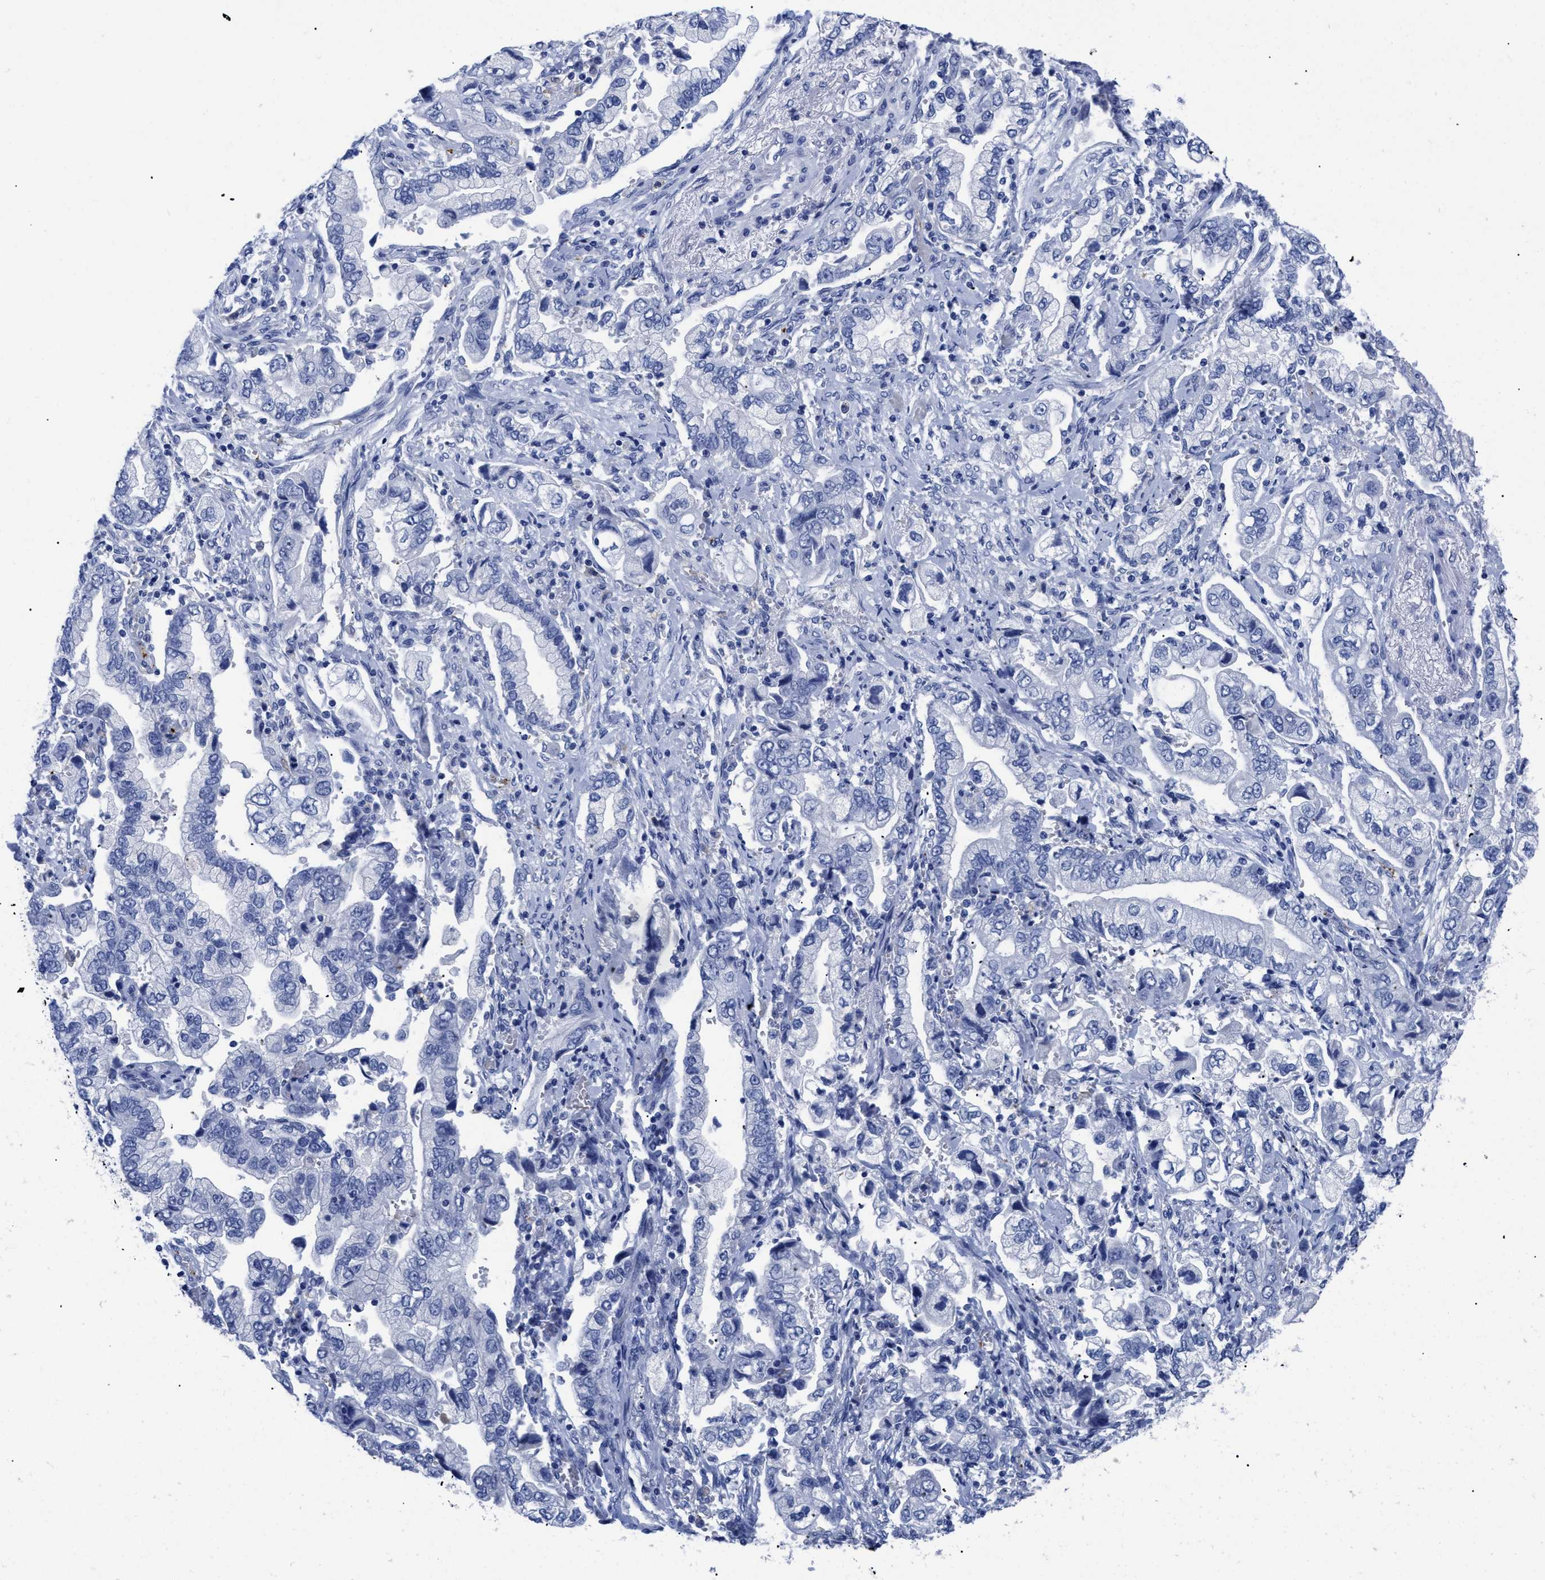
{"staining": {"intensity": "negative", "quantity": "none", "location": "none"}, "tissue": "stomach cancer", "cell_type": "Tumor cells", "image_type": "cancer", "snomed": [{"axis": "morphology", "description": "Normal tissue, NOS"}, {"axis": "morphology", "description": "Adenocarcinoma, NOS"}, {"axis": "topography", "description": "Stomach"}], "caption": "Histopathology image shows no significant protein staining in tumor cells of stomach adenocarcinoma.", "gene": "TREML1", "patient": {"sex": "male", "age": 62}}